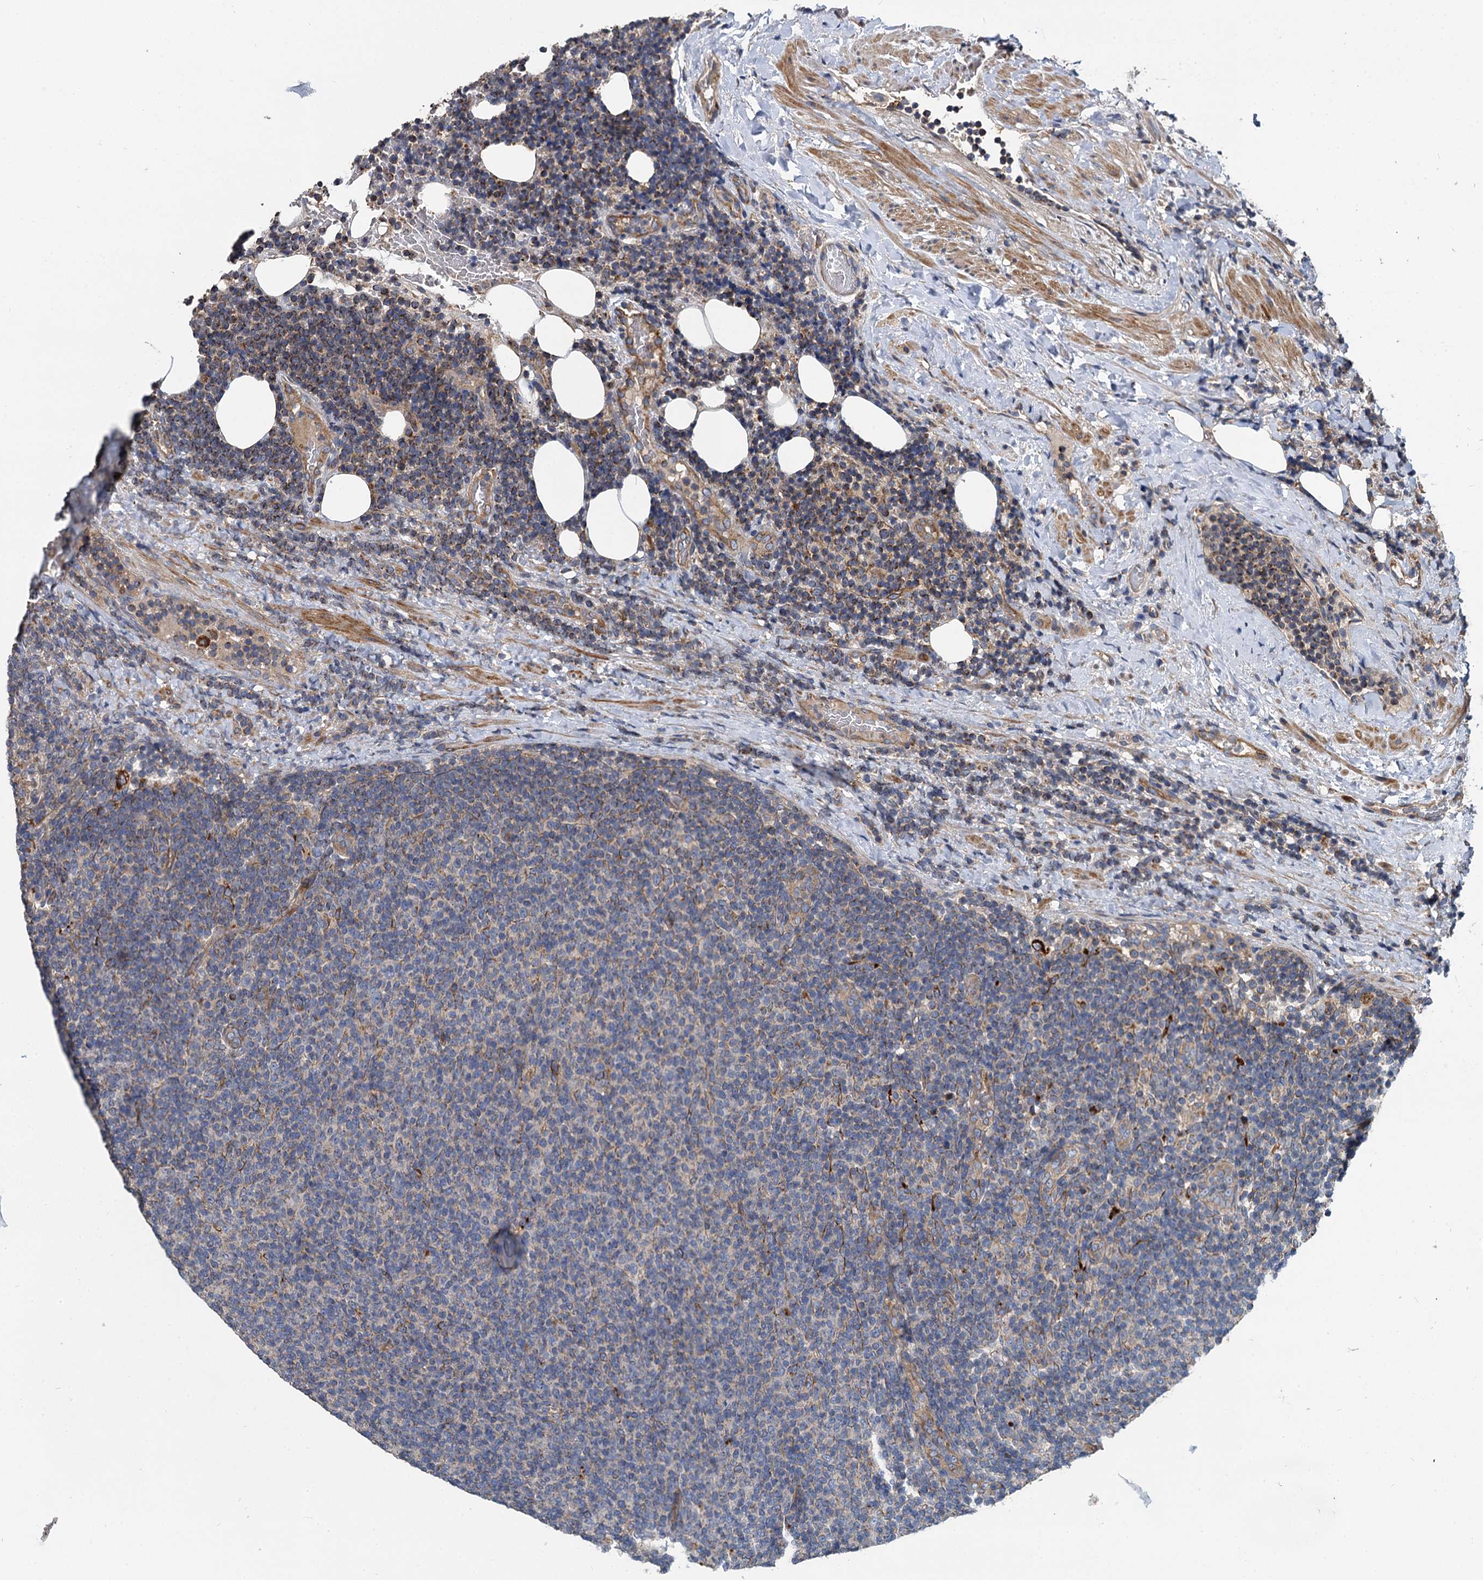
{"staining": {"intensity": "weak", "quantity": "<25%", "location": "cytoplasmic/membranous"}, "tissue": "lymphoma", "cell_type": "Tumor cells", "image_type": "cancer", "snomed": [{"axis": "morphology", "description": "Malignant lymphoma, non-Hodgkin's type, Low grade"}, {"axis": "topography", "description": "Lymph node"}], "caption": "This is an immunohistochemistry (IHC) photomicrograph of human lymphoma. There is no positivity in tumor cells.", "gene": "SPRYD3", "patient": {"sex": "male", "age": 66}}